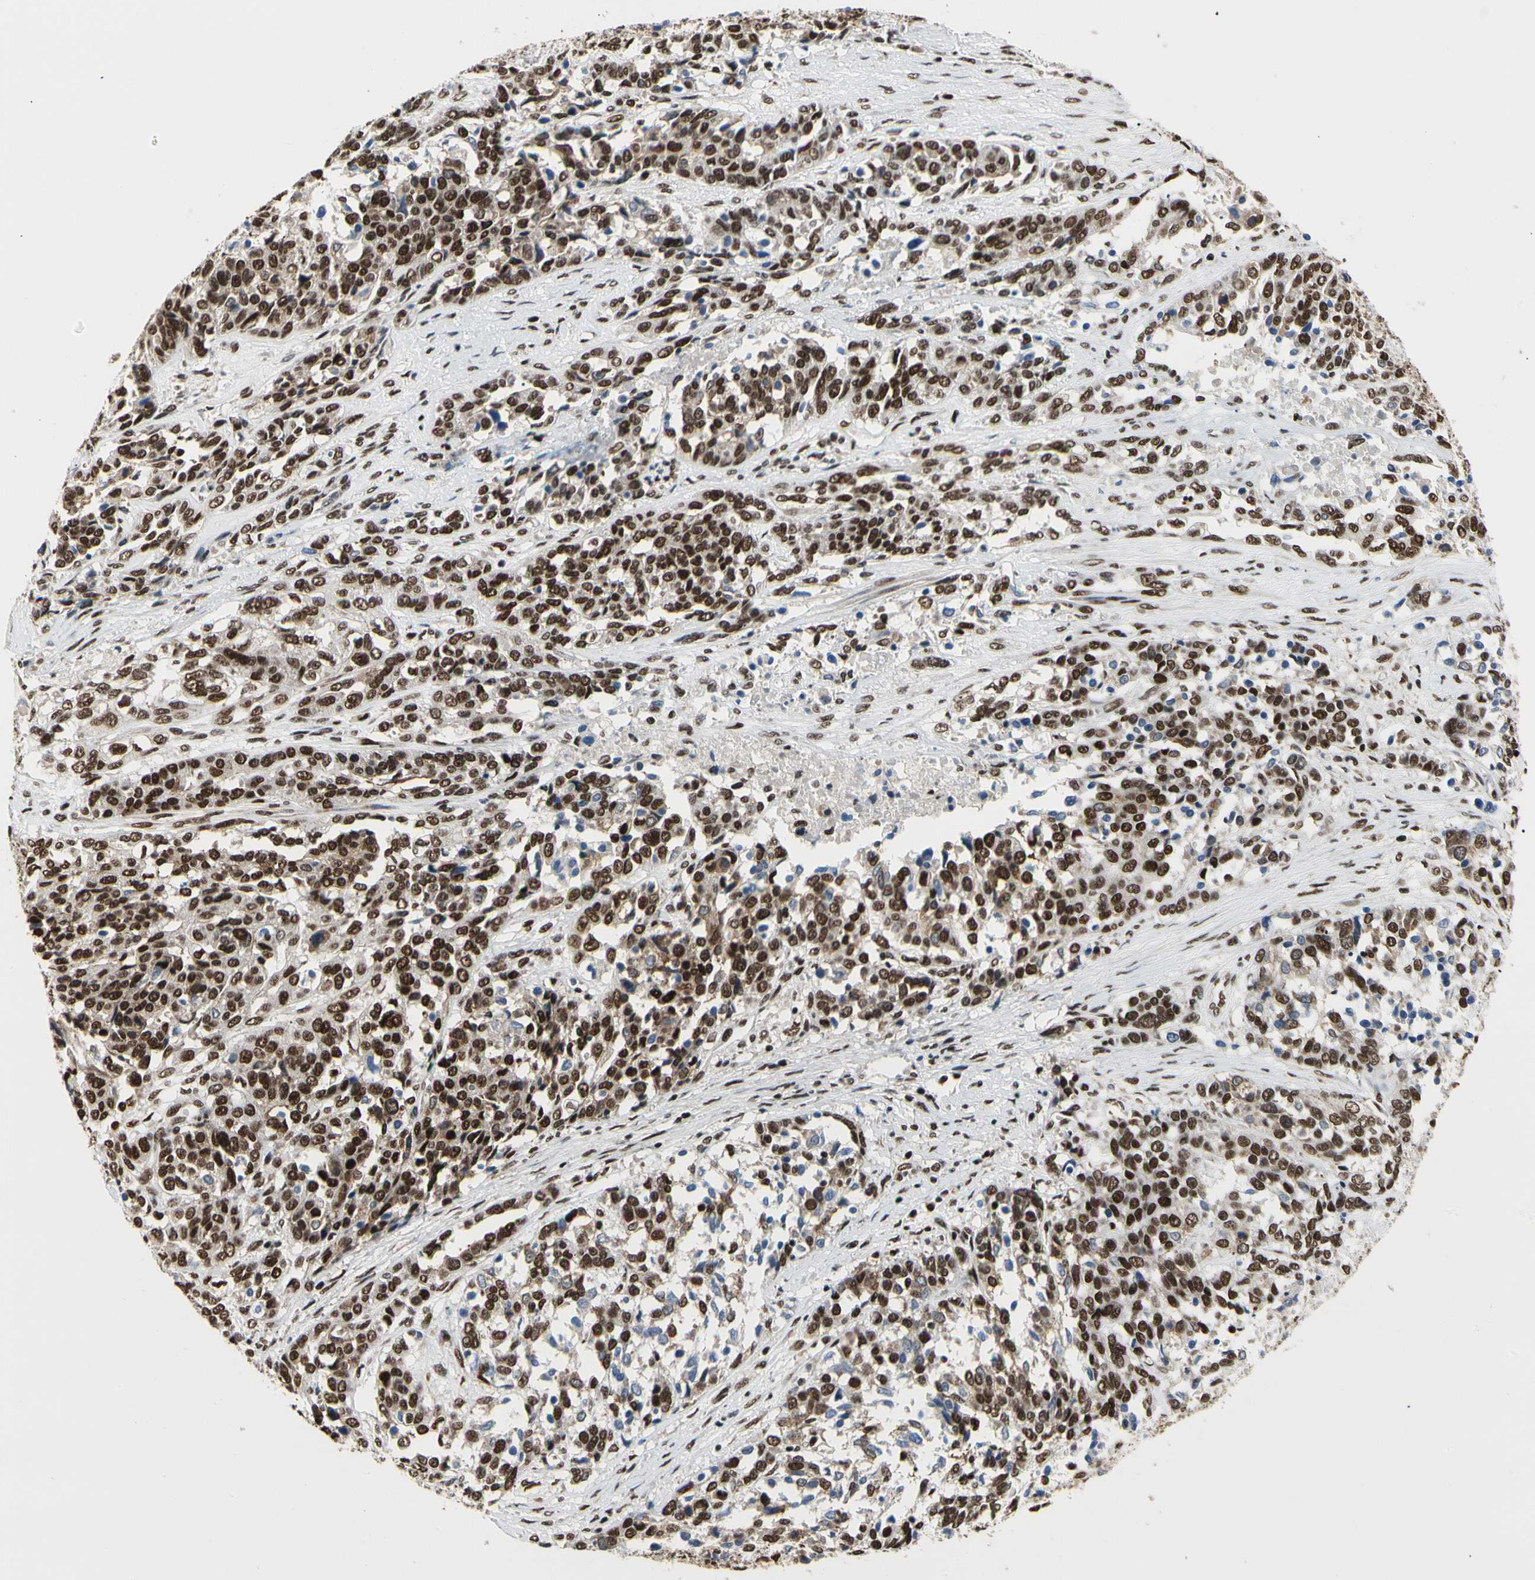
{"staining": {"intensity": "strong", "quantity": ">75%", "location": "nuclear"}, "tissue": "ovarian cancer", "cell_type": "Tumor cells", "image_type": "cancer", "snomed": [{"axis": "morphology", "description": "Cystadenocarcinoma, serous, NOS"}, {"axis": "topography", "description": "Ovary"}], "caption": "Immunohistochemical staining of ovarian cancer displays high levels of strong nuclear expression in about >75% of tumor cells. (Stains: DAB (3,3'-diaminobenzidine) in brown, nuclei in blue, Microscopy: brightfield microscopy at high magnification).", "gene": "SRSF11", "patient": {"sex": "female", "age": 44}}